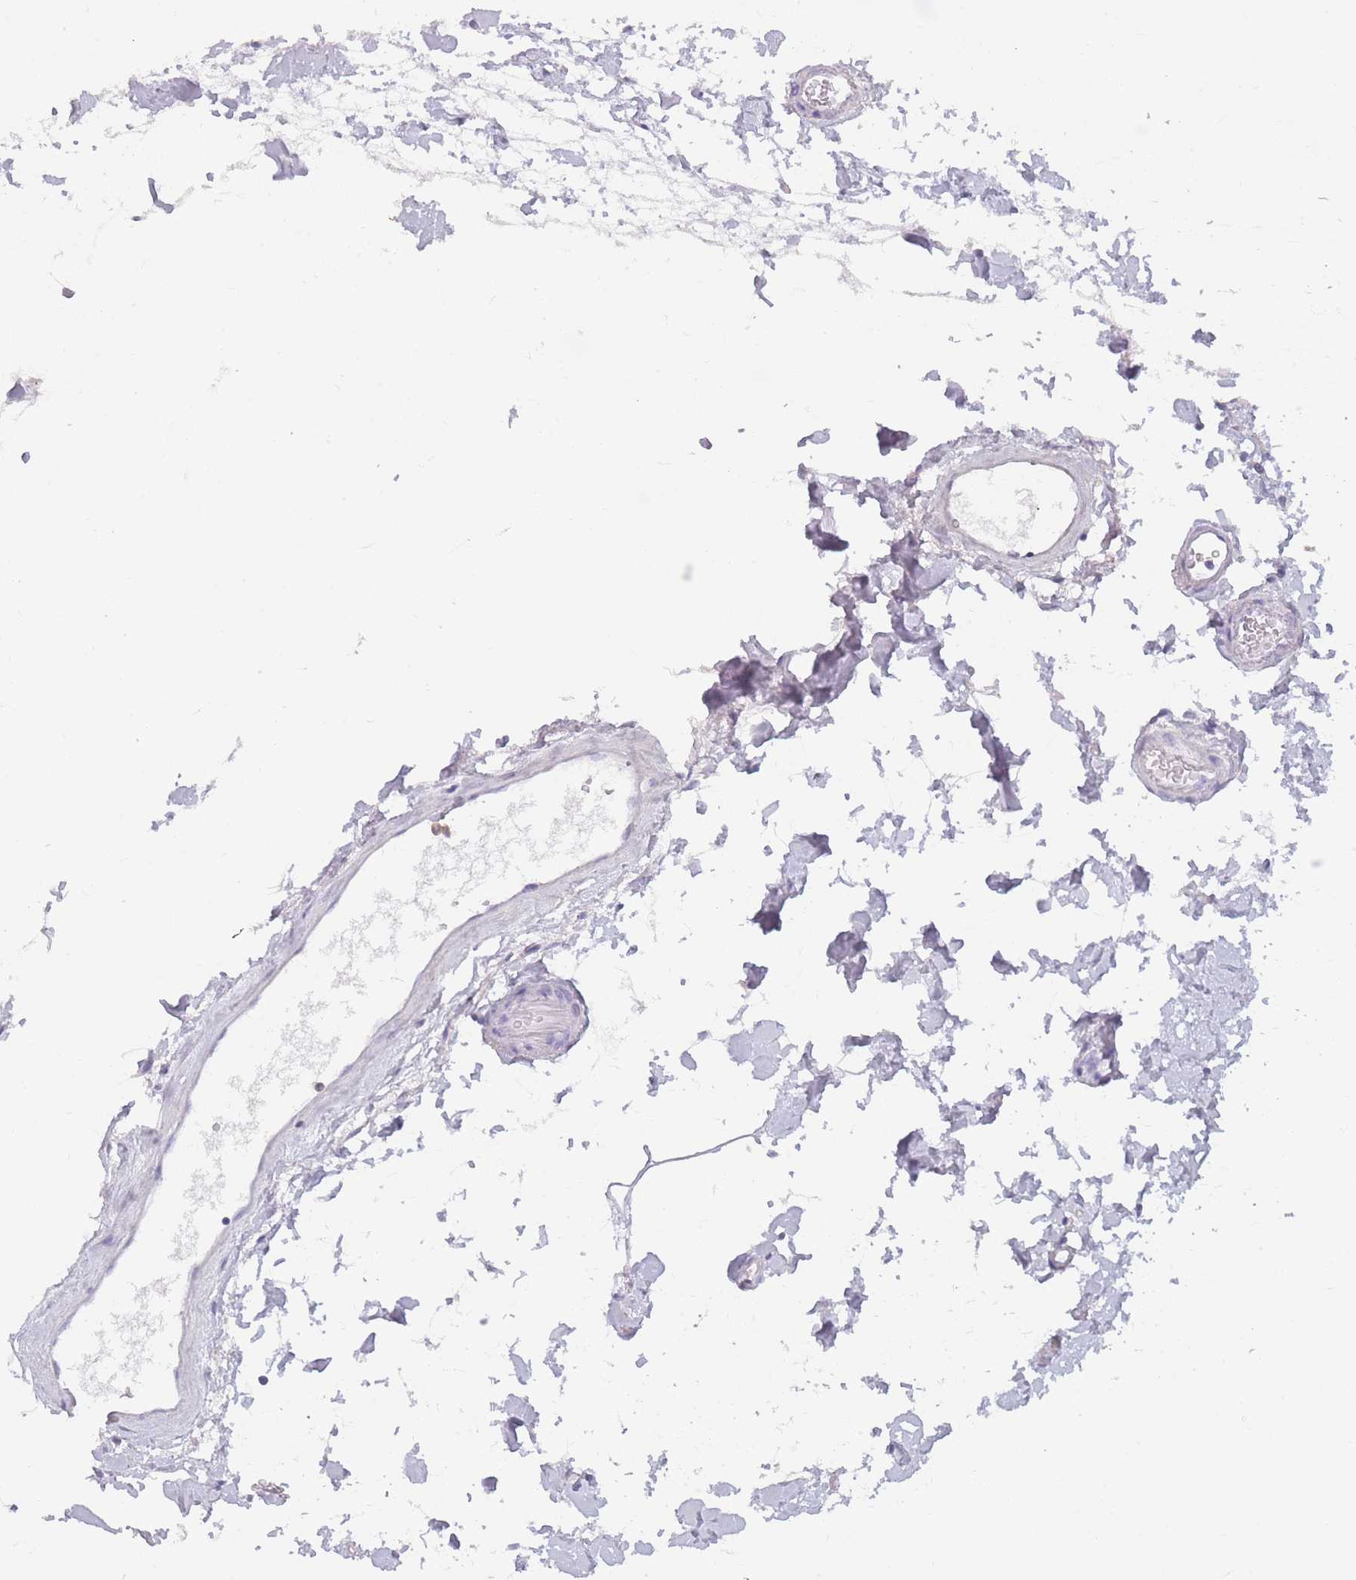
{"staining": {"intensity": "negative", "quantity": "none", "location": "none"}, "tissue": "colon", "cell_type": "Endothelial cells", "image_type": "normal", "snomed": [{"axis": "morphology", "description": "Normal tissue, NOS"}, {"axis": "topography", "description": "Colon"}], "caption": "A micrograph of colon stained for a protein demonstrates no brown staining in endothelial cells.", "gene": "ZNF627", "patient": {"sex": "female", "age": 84}}